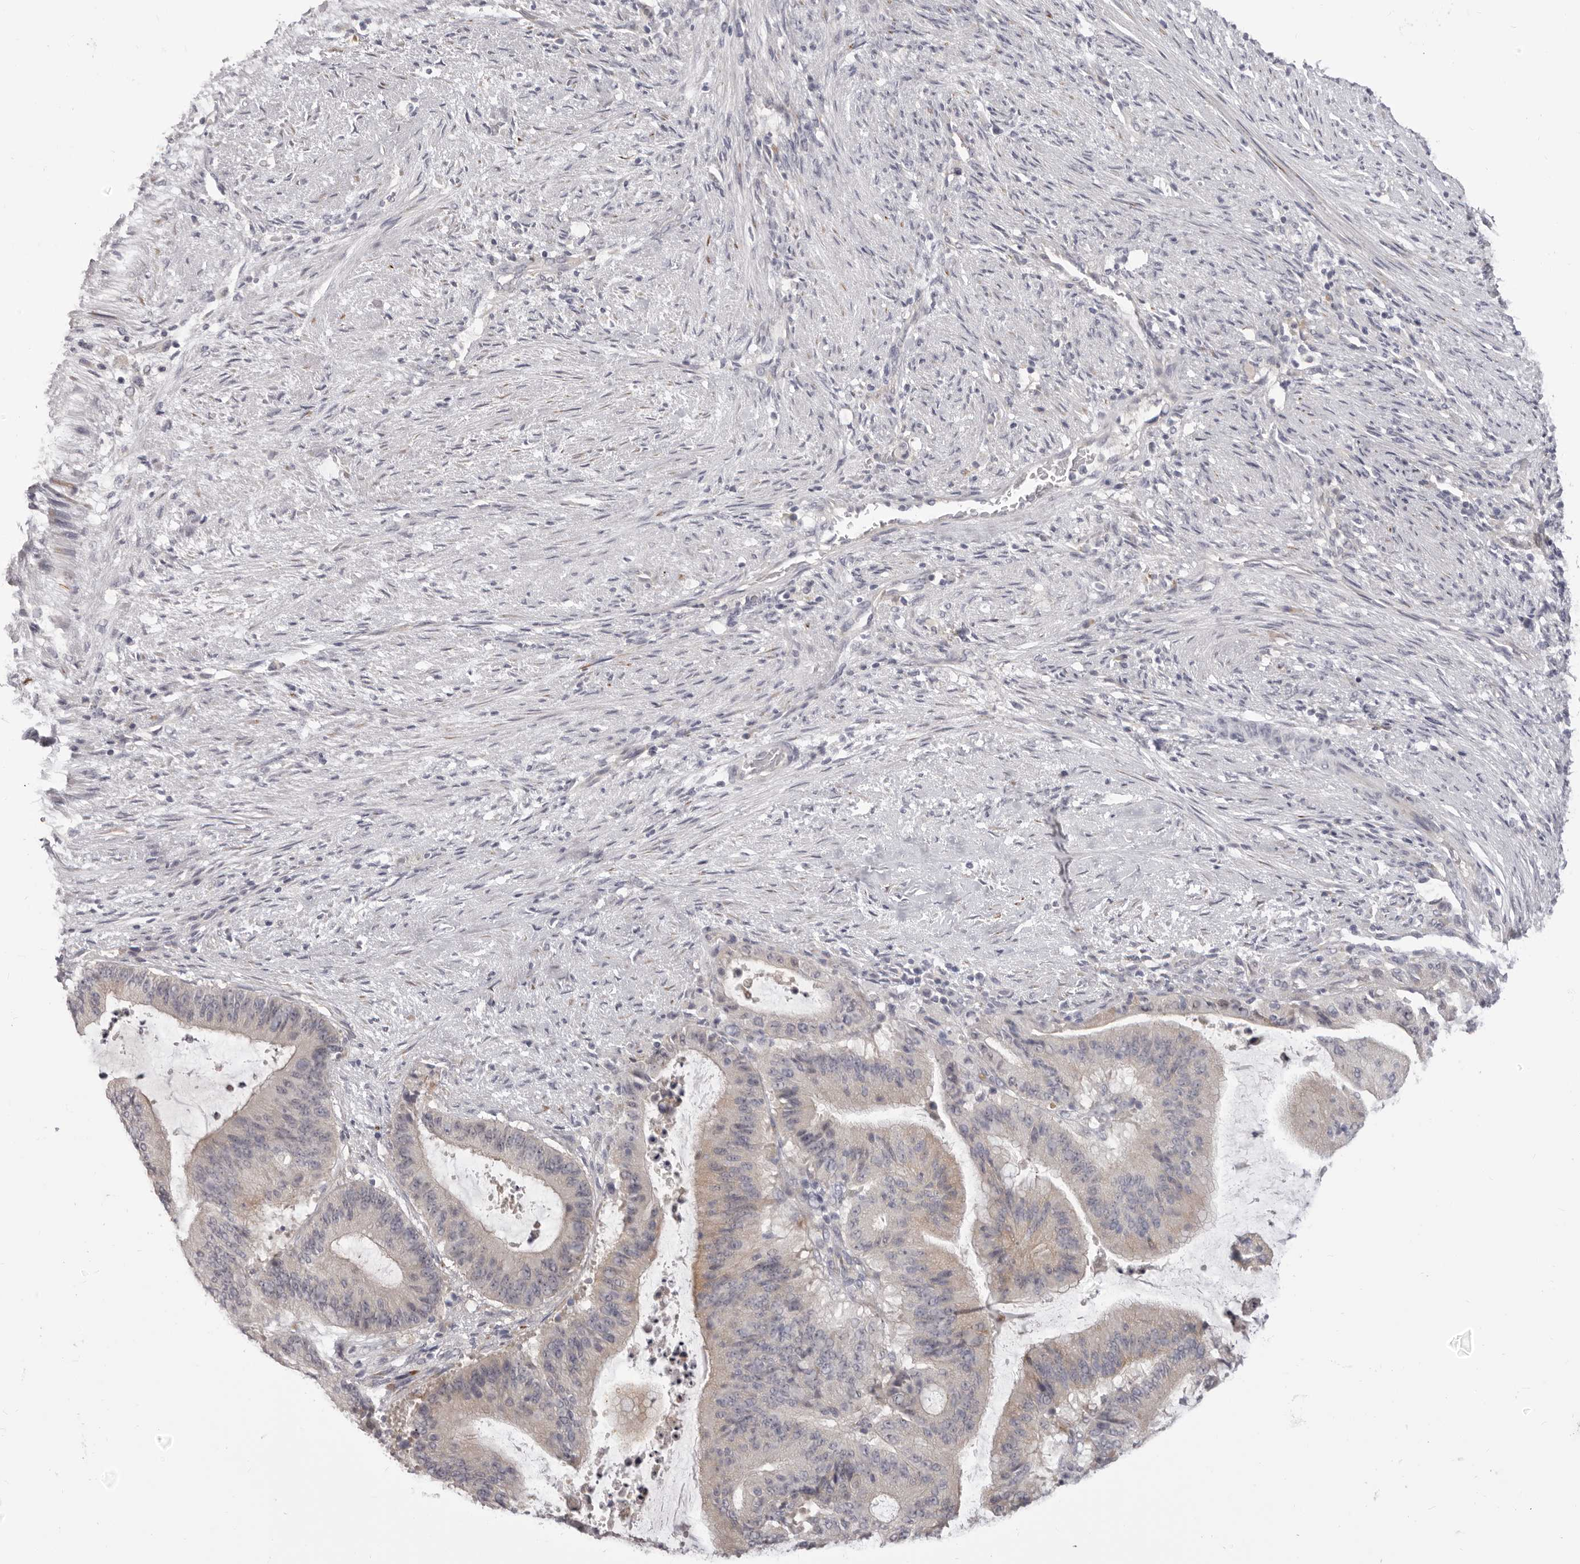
{"staining": {"intensity": "weak", "quantity": "<25%", "location": "cytoplasmic/membranous"}, "tissue": "liver cancer", "cell_type": "Tumor cells", "image_type": "cancer", "snomed": [{"axis": "morphology", "description": "Normal tissue, NOS"}, {"axis": "morphology", "description": "Cholangiocarcinoma"}, {"axis": "topography", "description": "Liver"}, {"axis": "topography", "description": "Peripheral nerve tissue"}], "caption": "DAB (3,3'-diaminobenzidine) immunohistochemical staining of liver cancer (cholangiocarcinoma) displays no significant positivity in tumor cells.", "gene": "OTUD3", "patient": {"sex": "female", "age": 73}}